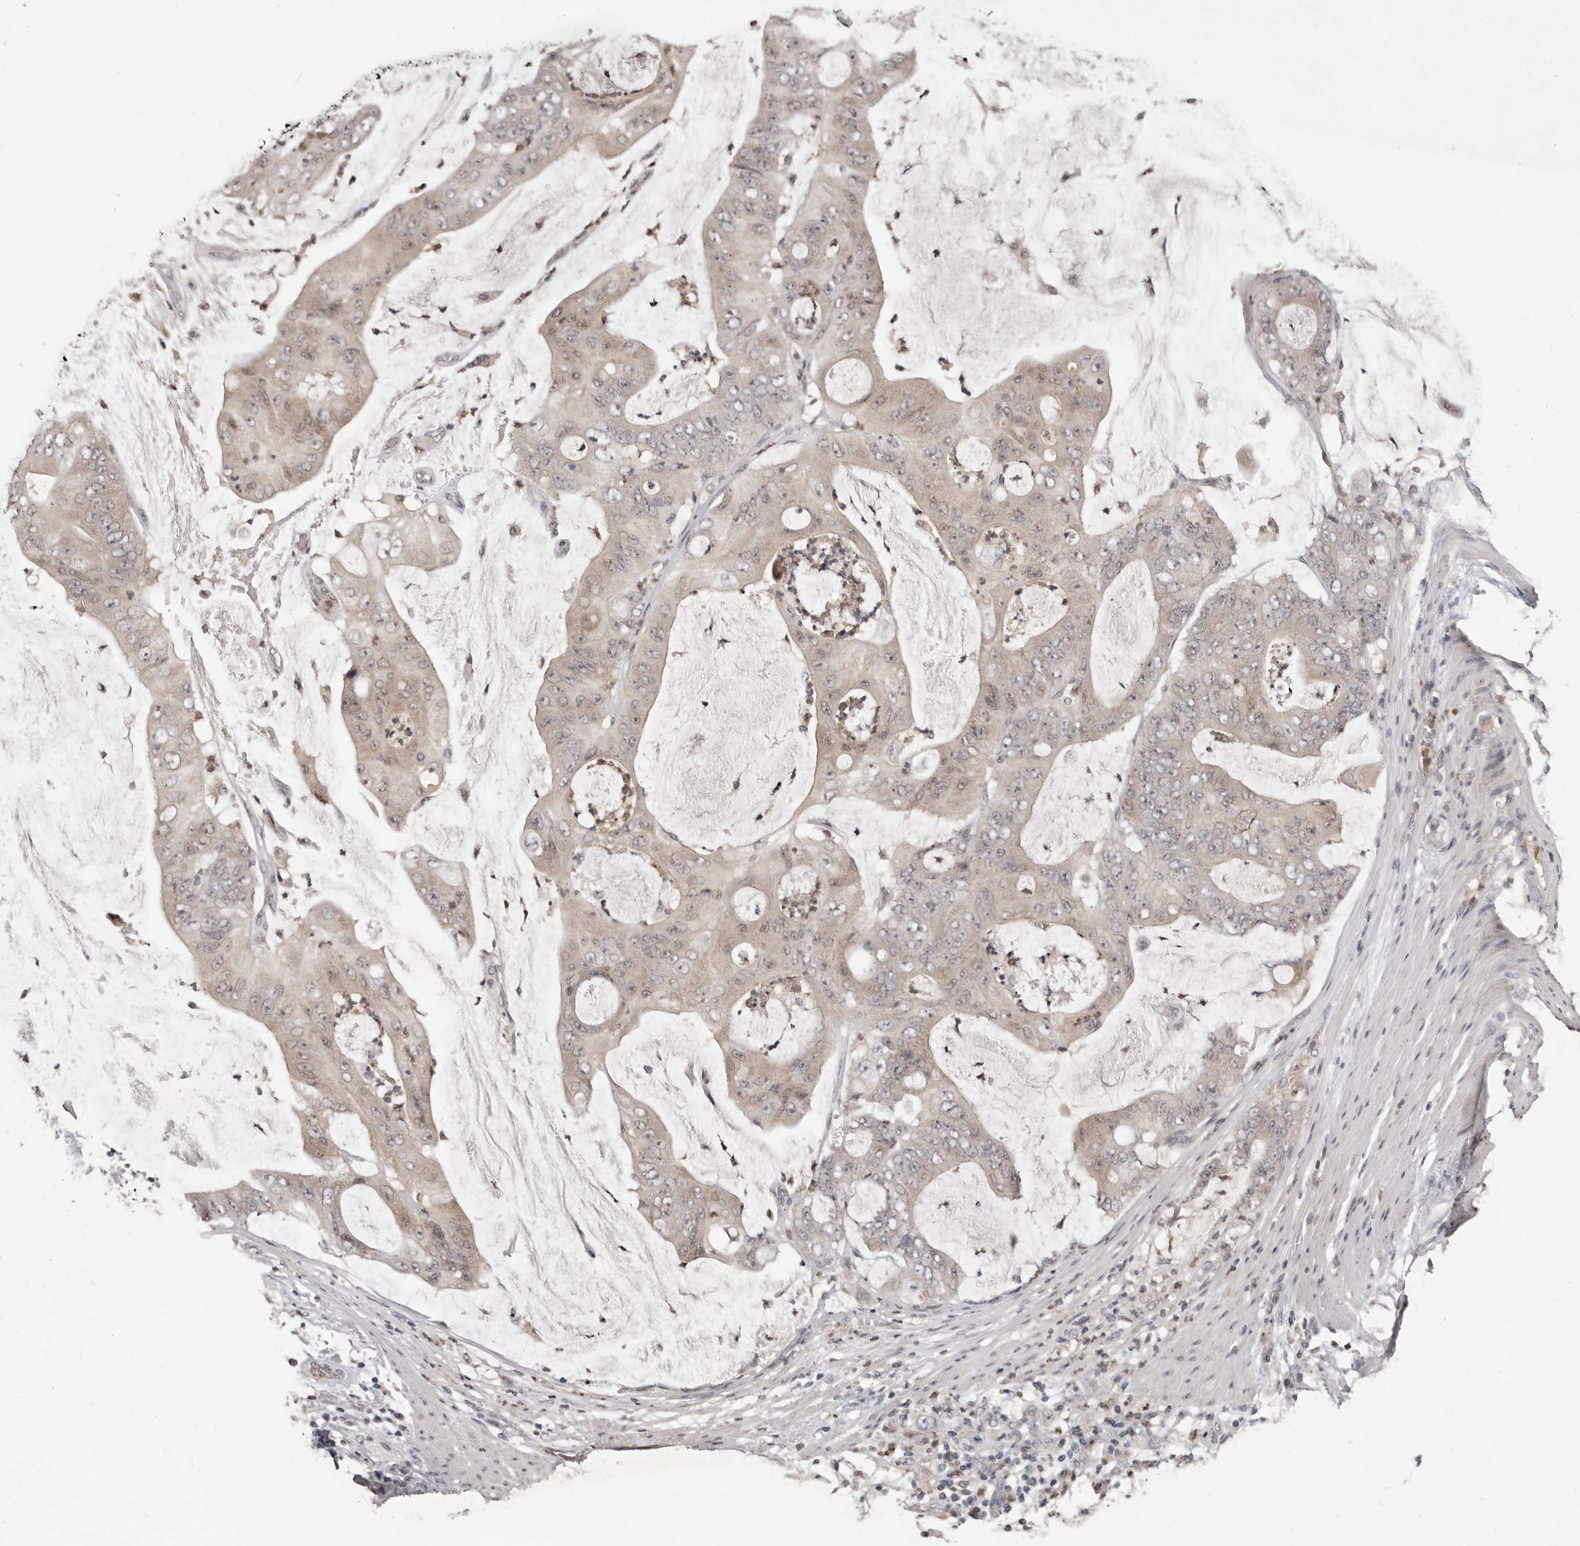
{"staining": {"intensity": "weak", "quantity": "25%-75%", "location": "cytoplasmic/membranous"}, "tissue": "stomach cancer", "cell_type": "Tumor cells", "image_type": "cancer", "snomed": [{"axis": "morphology", "description": "Adenocarcinoma, NOS"}, {"axis": "topography", "description": "Stomach"}], "caption": "Adenocarcinoma (stomach) stained for a protein (brown) demonstrates weak cytoplasmic/membranous positive positivity in approximately 25%-75% of tumor cells.", "gene": "SULT1E1", "patient": {"sex": "female", "age": 73}}